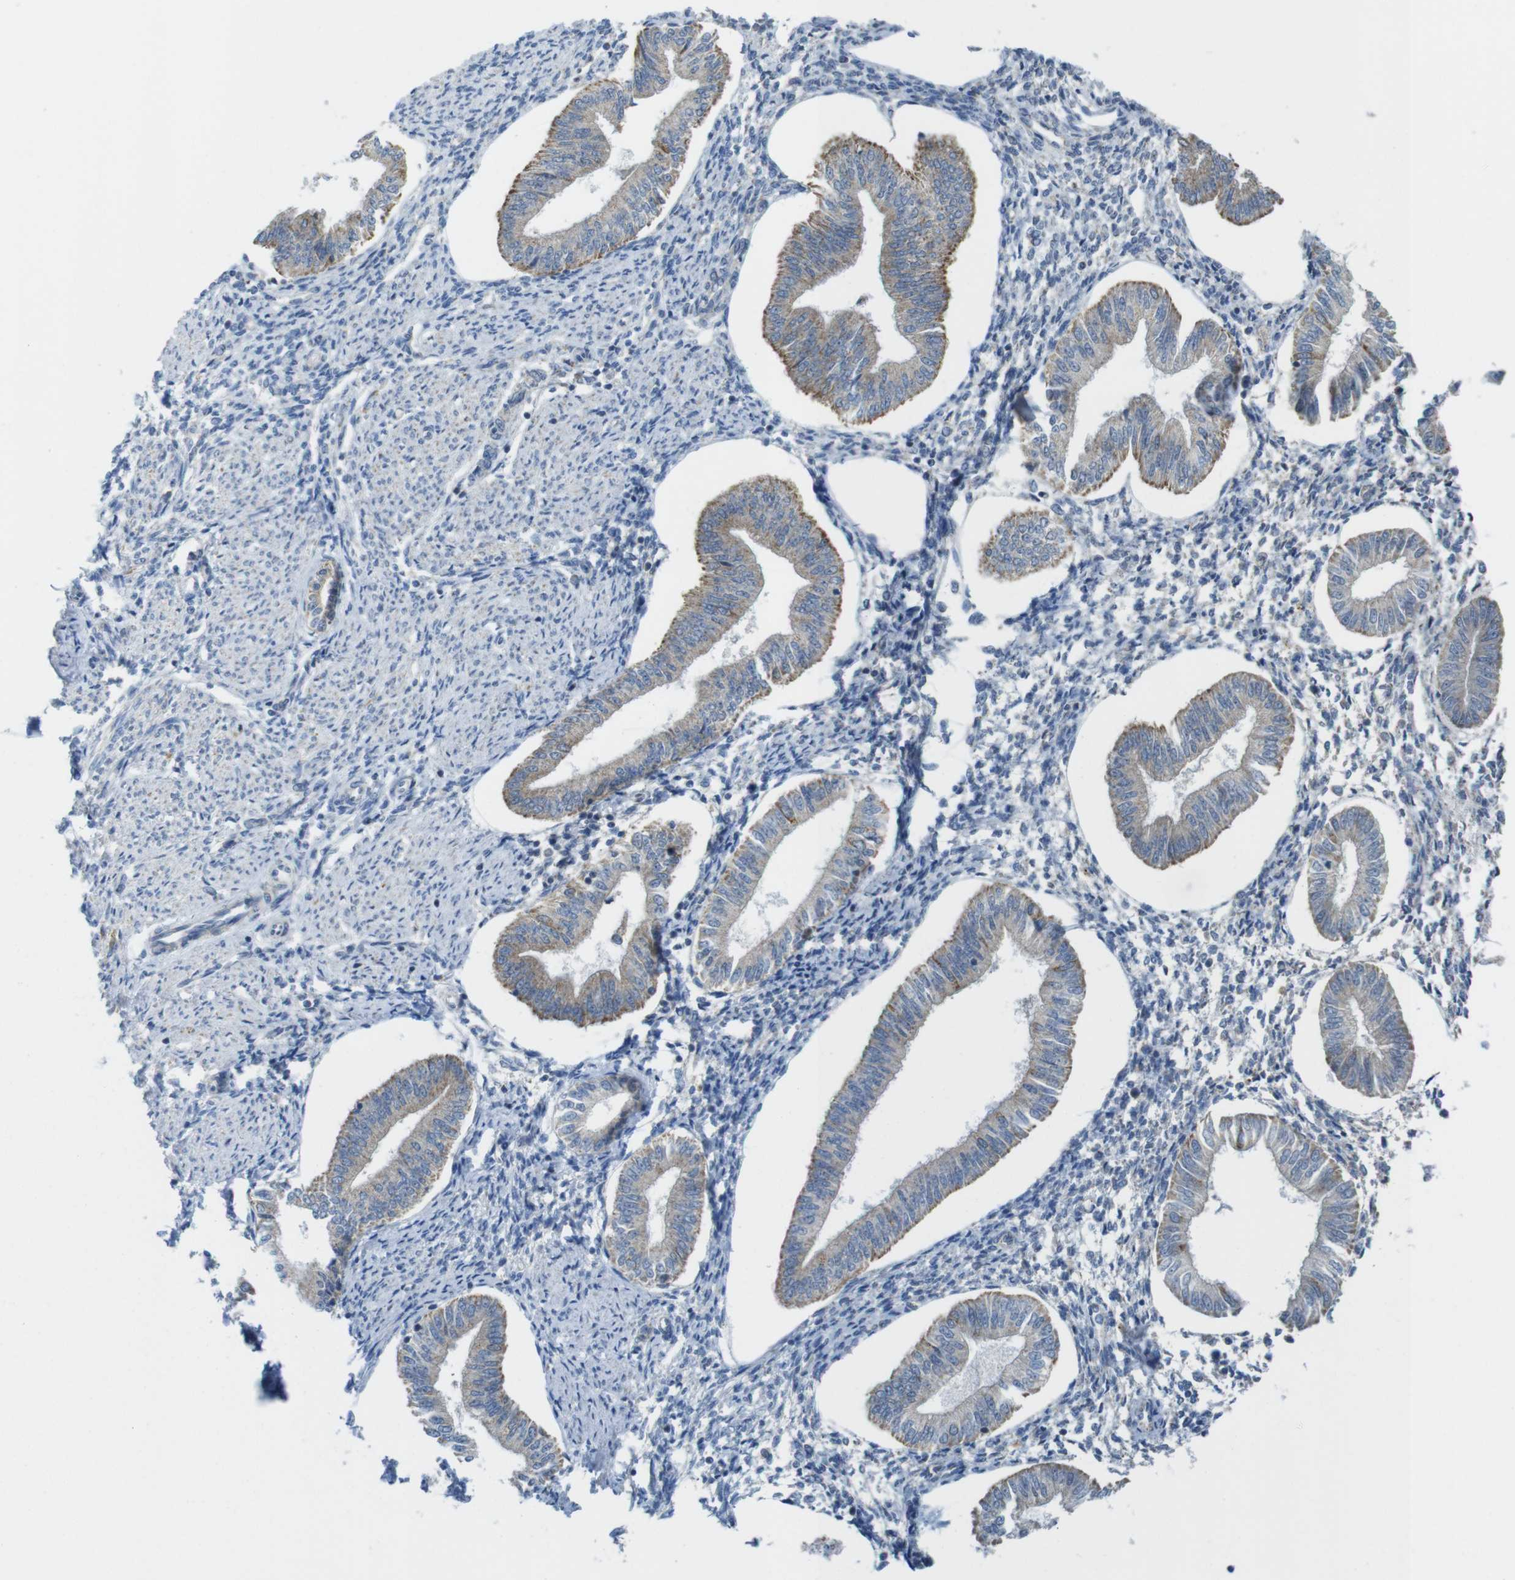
{"staining": {"intensity": "negative", "quantity": "none", "location": "none"}, "tissue": "endometrium", "cell_type": "Cells in endometrial stroma", "image_type": "normal", "snomed": [{"axis": "morphology", "description": "Normal tissue, NOS"}, {"axis": "topography", "description": "Endometrium"}], "caption": "High power microscopy histopathology image of an immunohistochemistry image of benign endometrium, revealing no significant staining in cells in endometrial stroma. (Brightfield microscopy of DAB (3,3'-diaminobenzidine) IHC at high magnification).", "gene": "MARCHF1", "patient": {"sex": "female", "age": 50}}